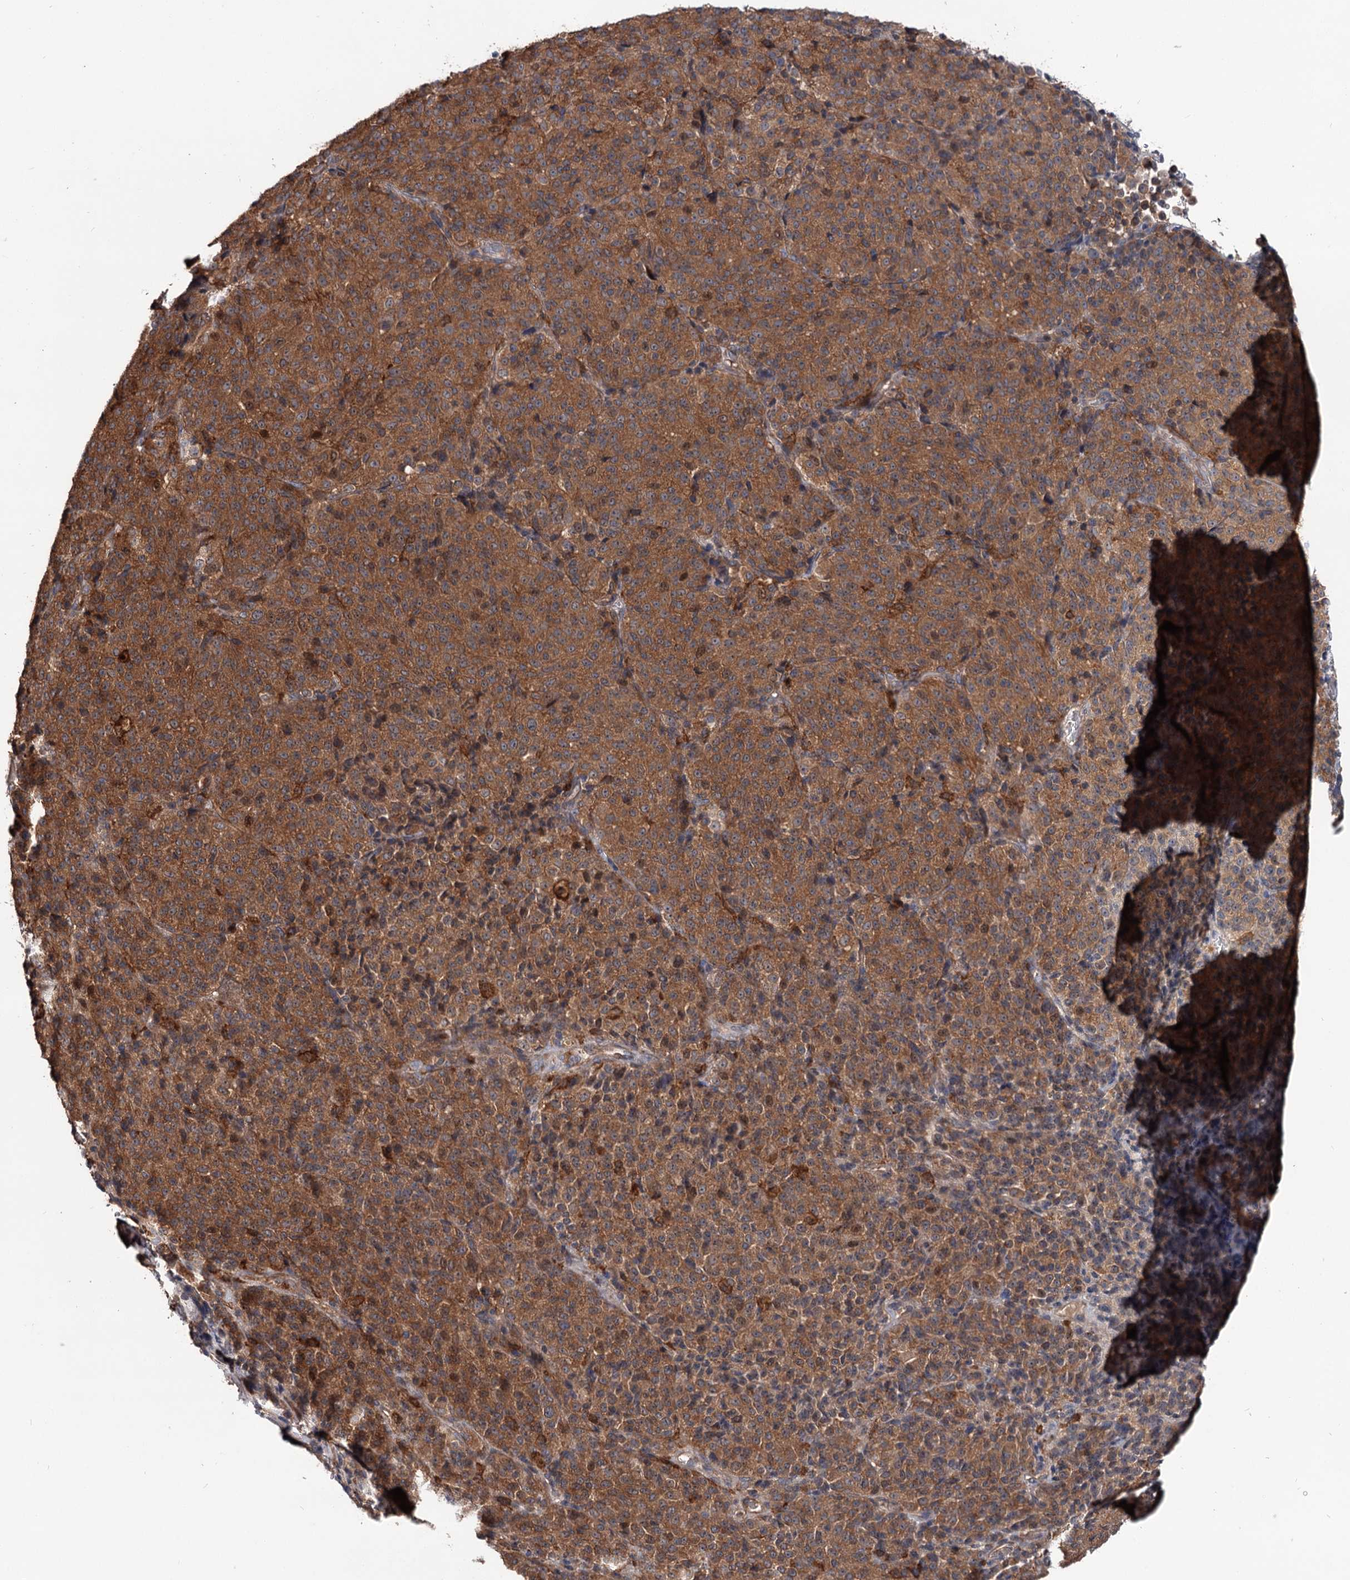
{"staining": {"intensity": "moderate", "quantity": ">75%", "location": "cytoplasmic/membranous"}, "tissue": "melanoma", "cell_type": "Tumor cells", "image_type": "cancer", "snomed": [{"axis": "morphology", "description": "Malignant melanoma, Metastatic site"}, {"axis": "topography", "description": "Brain"}], "caption": "This histopathology image shows immunohistochemistry (IHC) staining of melanoma, with medium moderate cytoplasmic/membranous positivity in about >75% of tumor cells.", "gene": "GRIP1", "patient": {"sex": "female", "age": 56}}